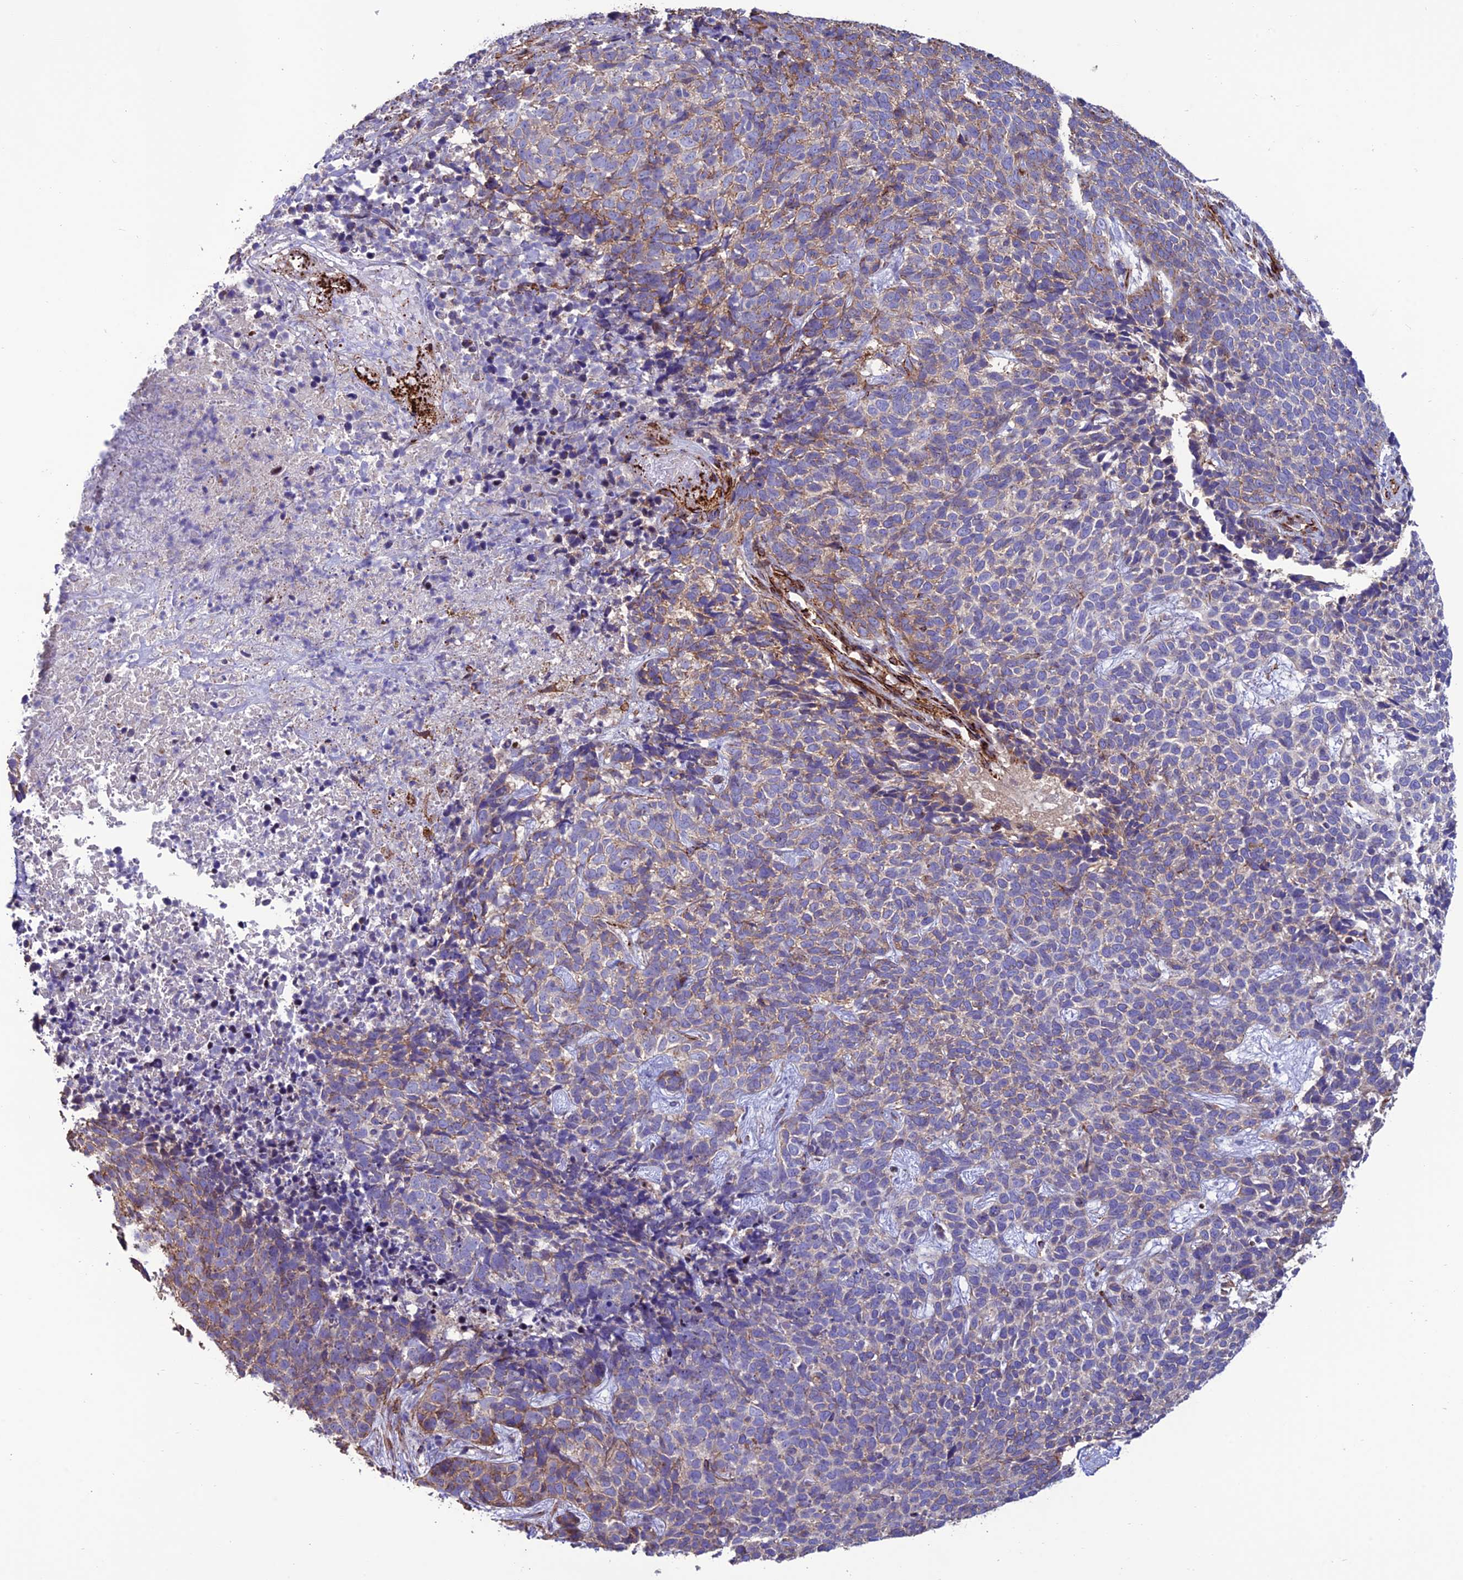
{"staining": {"intensity": "weak", "quantity": "25%-75%", "location": "cytoplasmic/membranous"}, "tissue": "skin cancer", "cell_type": "Tumor cells", "image_type": "cancer", "snomed": [{"axis": "morphology", "description": "Basal cell carcinoma"}, {"axis": "topography", "description": "Skin"}], "caption": "This histopathology image reveals immunohistochemistry (IHC) staining of human skin cancer, with low weak cytoplasmic/membranous staining in about 25%-75% of tumor cells.", "gene": "REX1BD", "patient": {"sex": "female", "age": 84}}